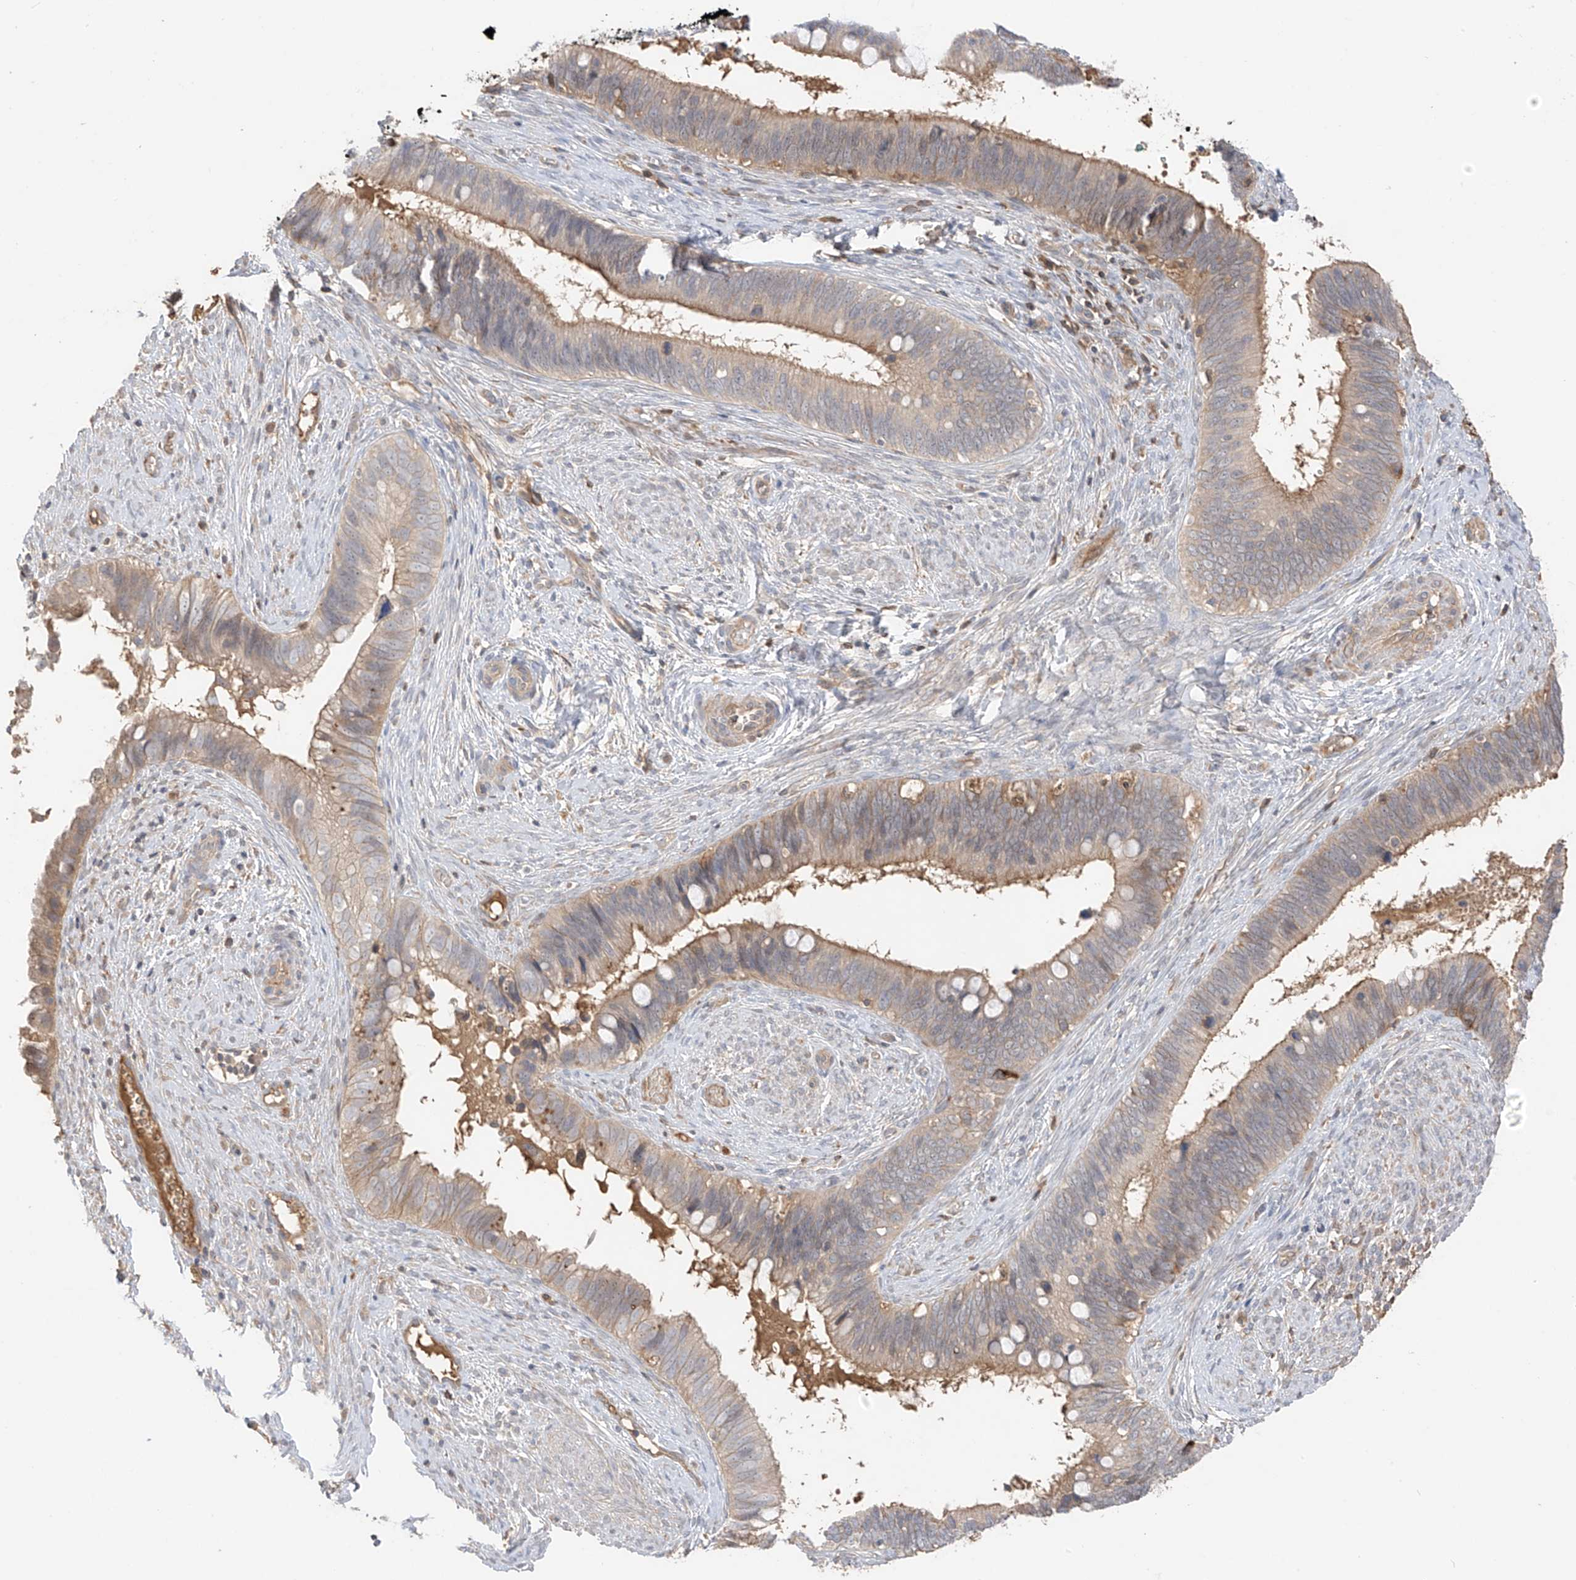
{"staining": {"intensity": "moderate", "quantity": "25%-75%", "location": "cytoplasmic/membranous"}, "tissue": "cervical cancer", "cell_type": "Tumor cells", "image_type": "cancer", "snomed": [{"axis": "morphology", "description": "Adenocarcinoma, NOS"}, {"axis": "topography", "description": "Cervix"}], "caption": "The image exhibits staining of cervical cancer (adenocarcinoma), revealing moderate cytoplasmic/membranous protein expression (brown color) within tumor cells.", "gene": "CACNA2D4", "patient": {"sex": "female", "age": 42}}